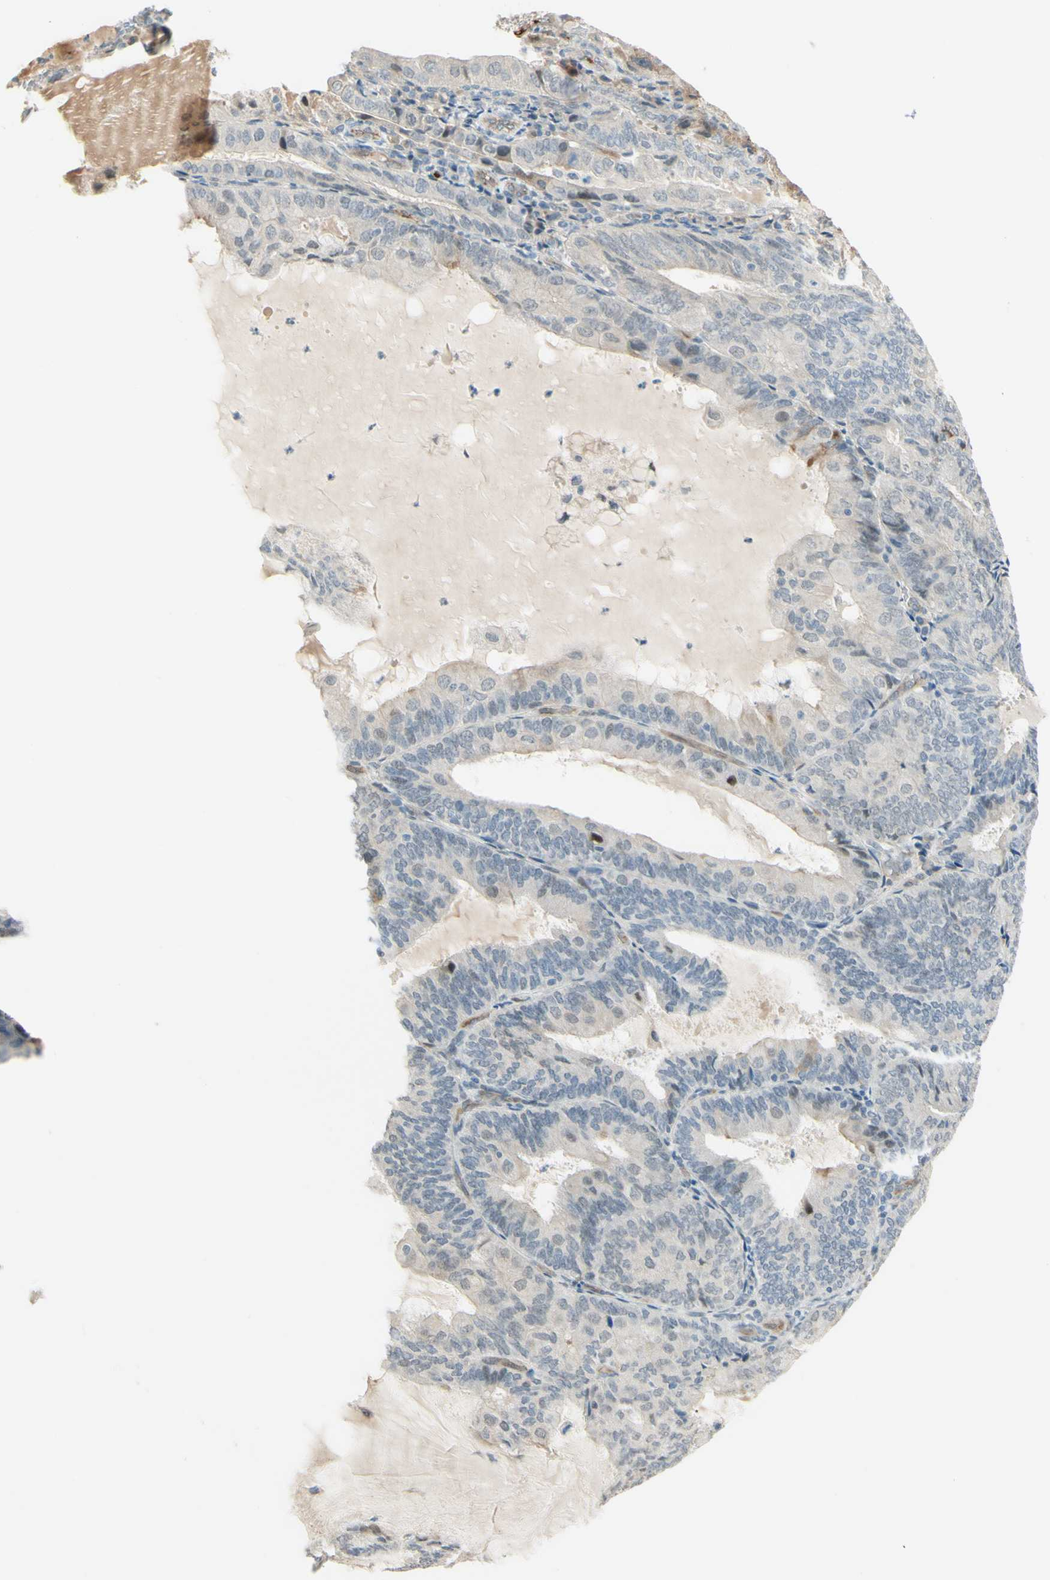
{"staining": {"intensity": "negative", "quantity": "none", "location": "none"}, "tissue": "endometrial cancer", "cell_type": "Tumor cells", "image_type": "cancer", "snomed": [{"axis": "morphology", "description": "Adenocarcinoma, NOS"}, {"axis": "topography", "description": "Endometrium"}], "caption": "Protein analysis of endometrial adenocarcinoma displays no significant positivity in tumor cells.", "gene": "ANGPT2", "patient": {"sex": "female", "age": 81}}